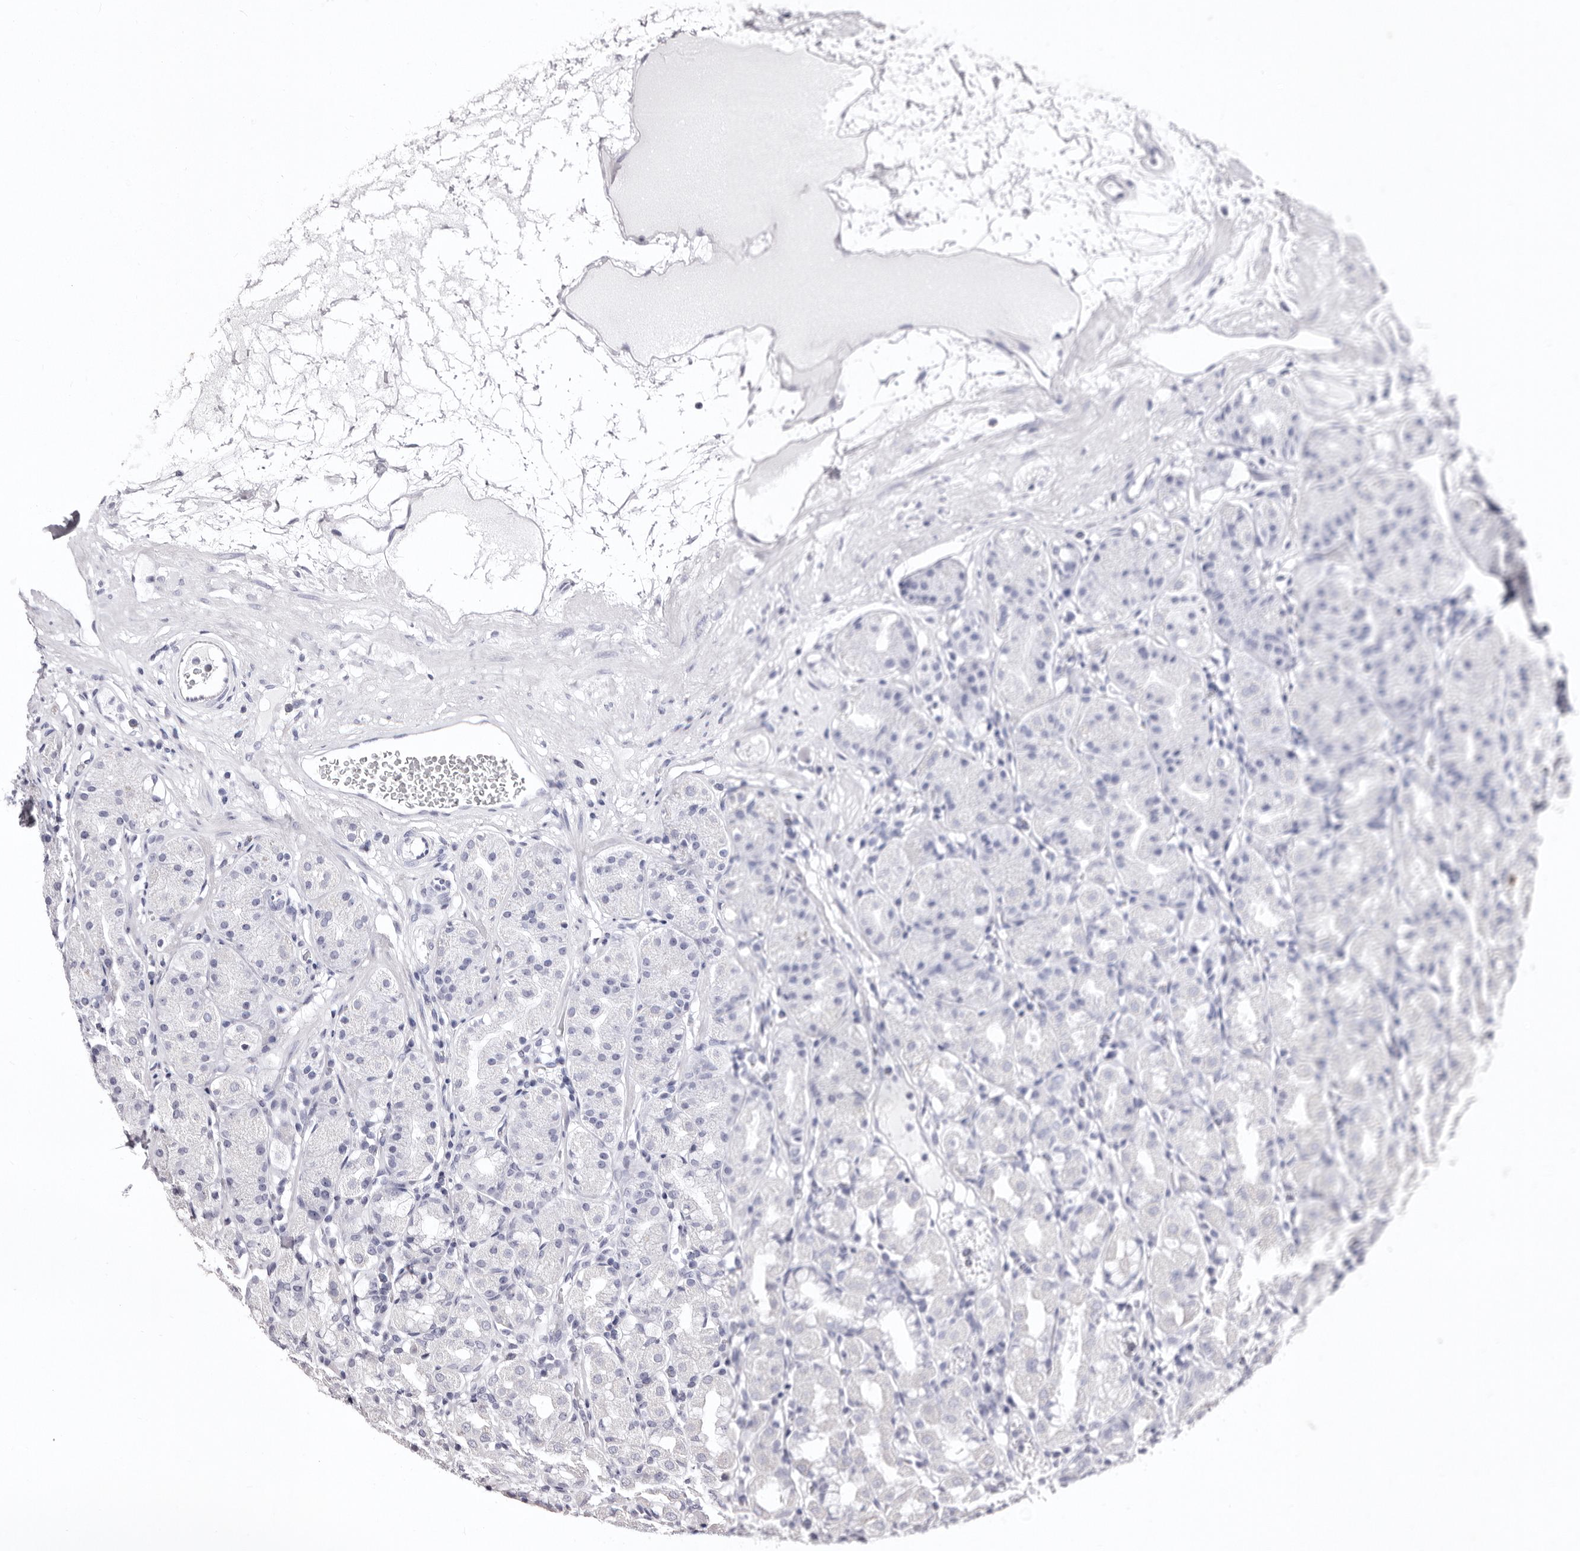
{"staining": {"intensity": "negative", "quantity": "none", "location": "none"}, "tissue": "stomach", "cell_type": "Glandular cells", "image_type": "normal", "snomed": [{"axis": "morphology", "description": "Normal tissue, NOS"}, {"axis": "topography", "description": "Stomach, lower"}], "caption": "This is an immunohistochemistry (IHC) photomicrograph of normal human stomach. There is no staining in glandular cells.", "gene": "CDCA8", "patient": {"sex": "female", "age": 56}}